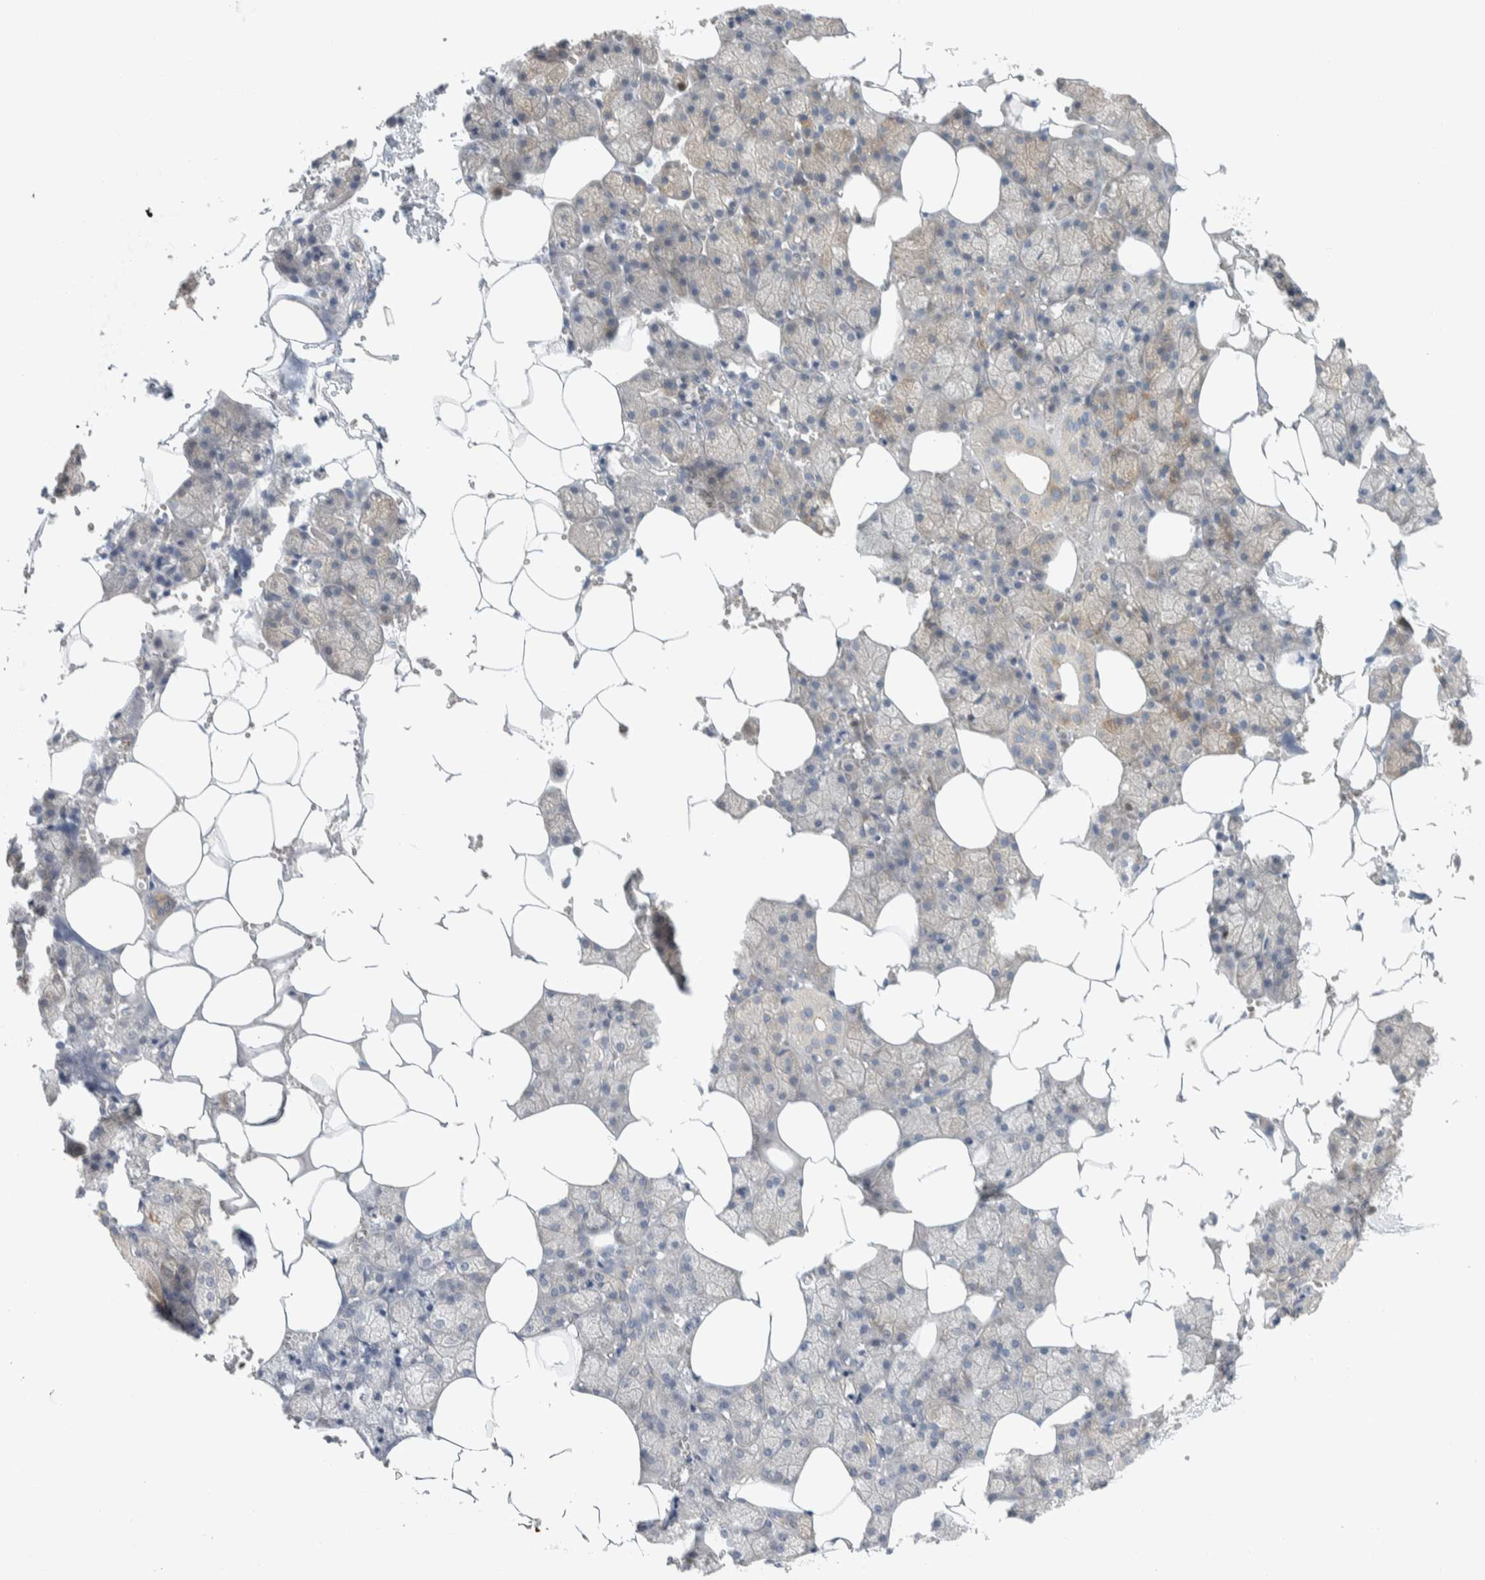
{"staining": {"intensity": "weak", "quantity": "<25%", "location": "cytoplasmic/membranous"}, "tissue": "salivary gland", "cell_type": "Glandular cells", "image_type": "normal", "snomed": [{"axis": "morphology", "description": "Normal tissue, NOS"}, {"axis": "topography", "description": "Salivary gland"}], "caption": "This is a image of immunohistochemistry (IHC) staining of unremarkable salivary gland, which shows no staining in glandular cells.", "gene": "NFKB2", "patient": {"sex": "male", "age": 62}}